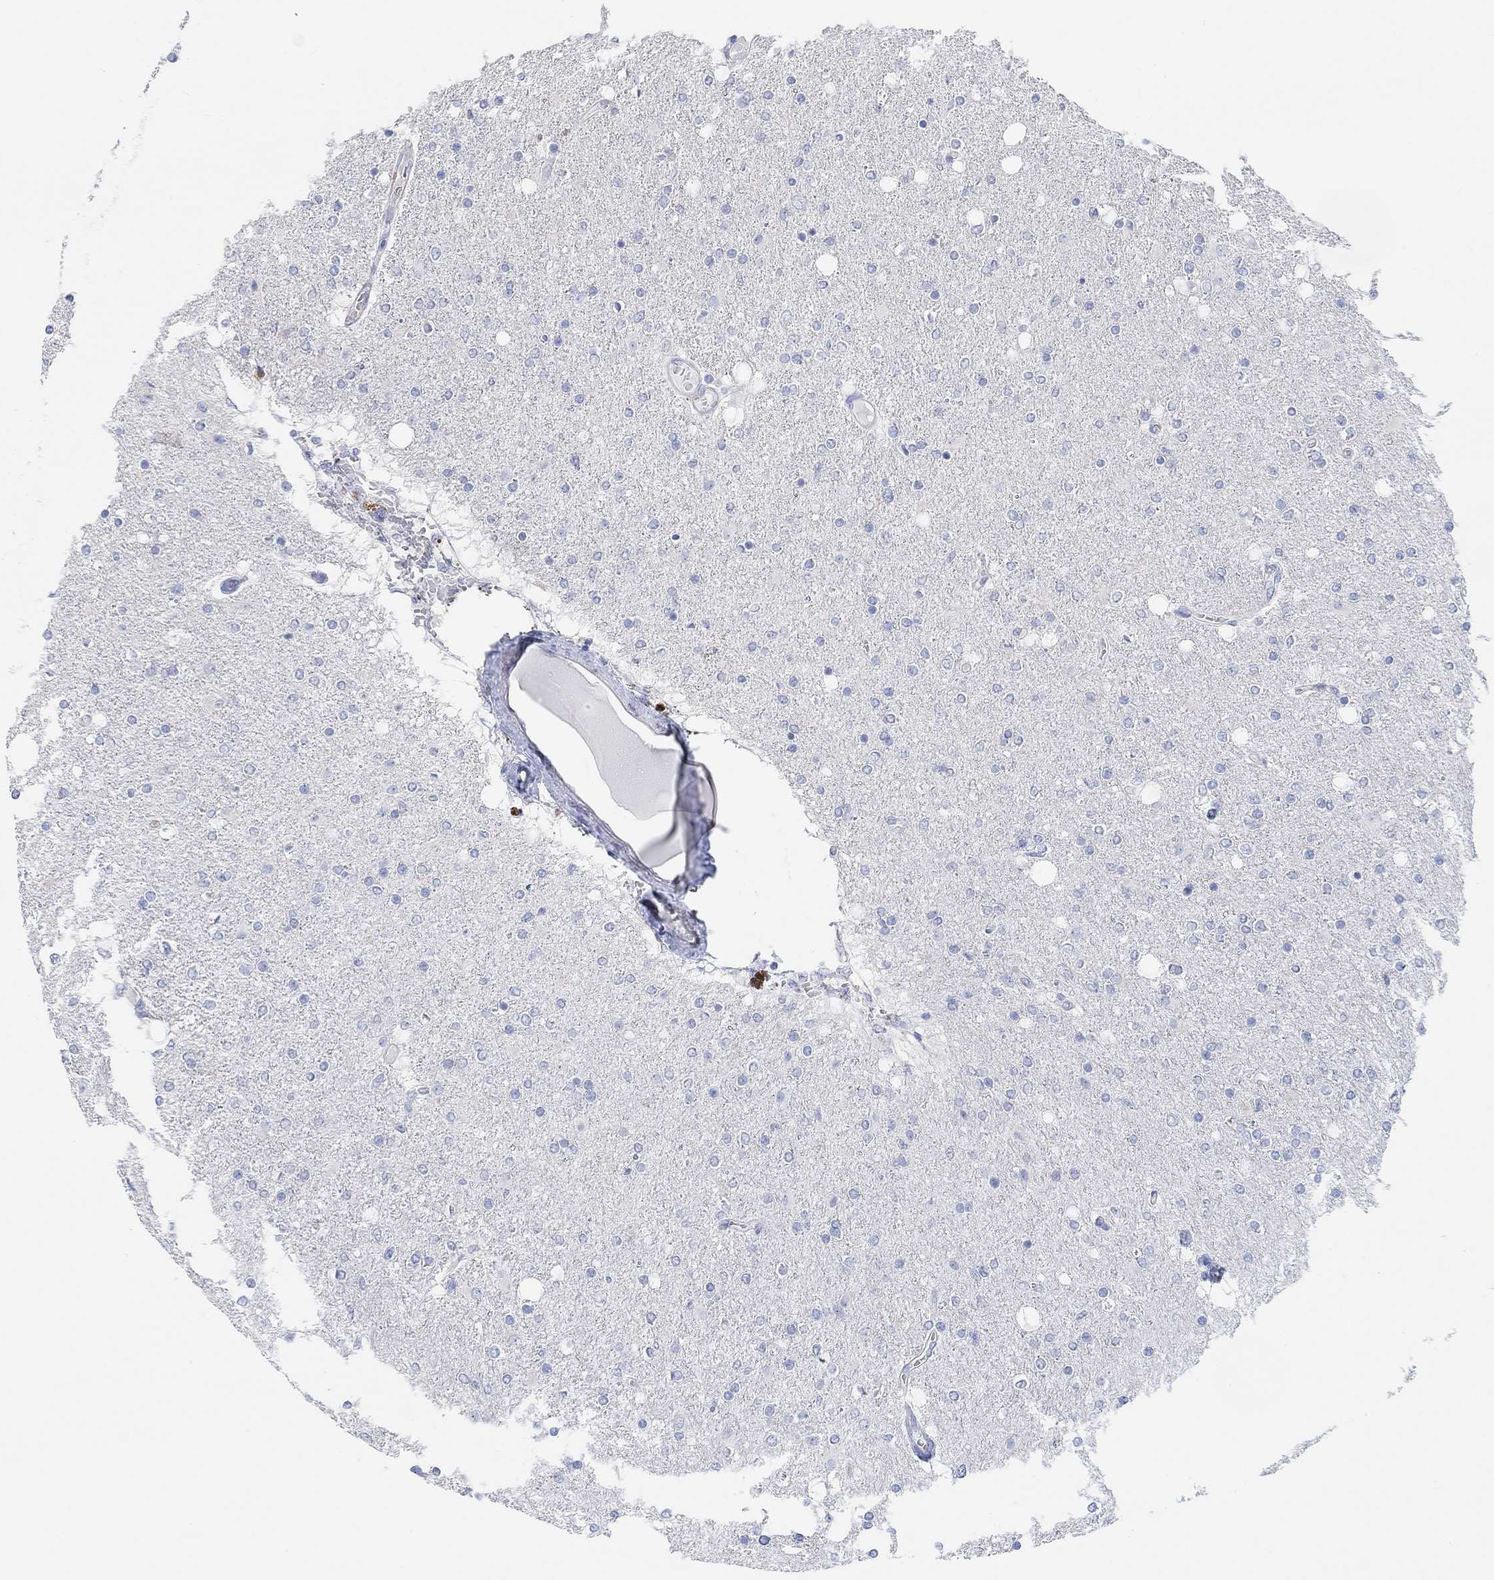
{"staining": {"intensity": "negative", "quantity": "none", "location": "none"}, "tissue": "glioma", "cell_type": "Tumor cells", "image_type": "cancer", "snomed": [{"axis": "morphology", "description": "Glioma, malignant, High grade"}, {"axis": "topography", "description": "Cerebral cortex"}], "caption": "A high-resolution micrograph shows IHC staining of malignant glioma (high-grade), which displays no significant expression in tumor cells.", "gene": "NLRP14", "patient": {"sex": "male", "age": 70}}